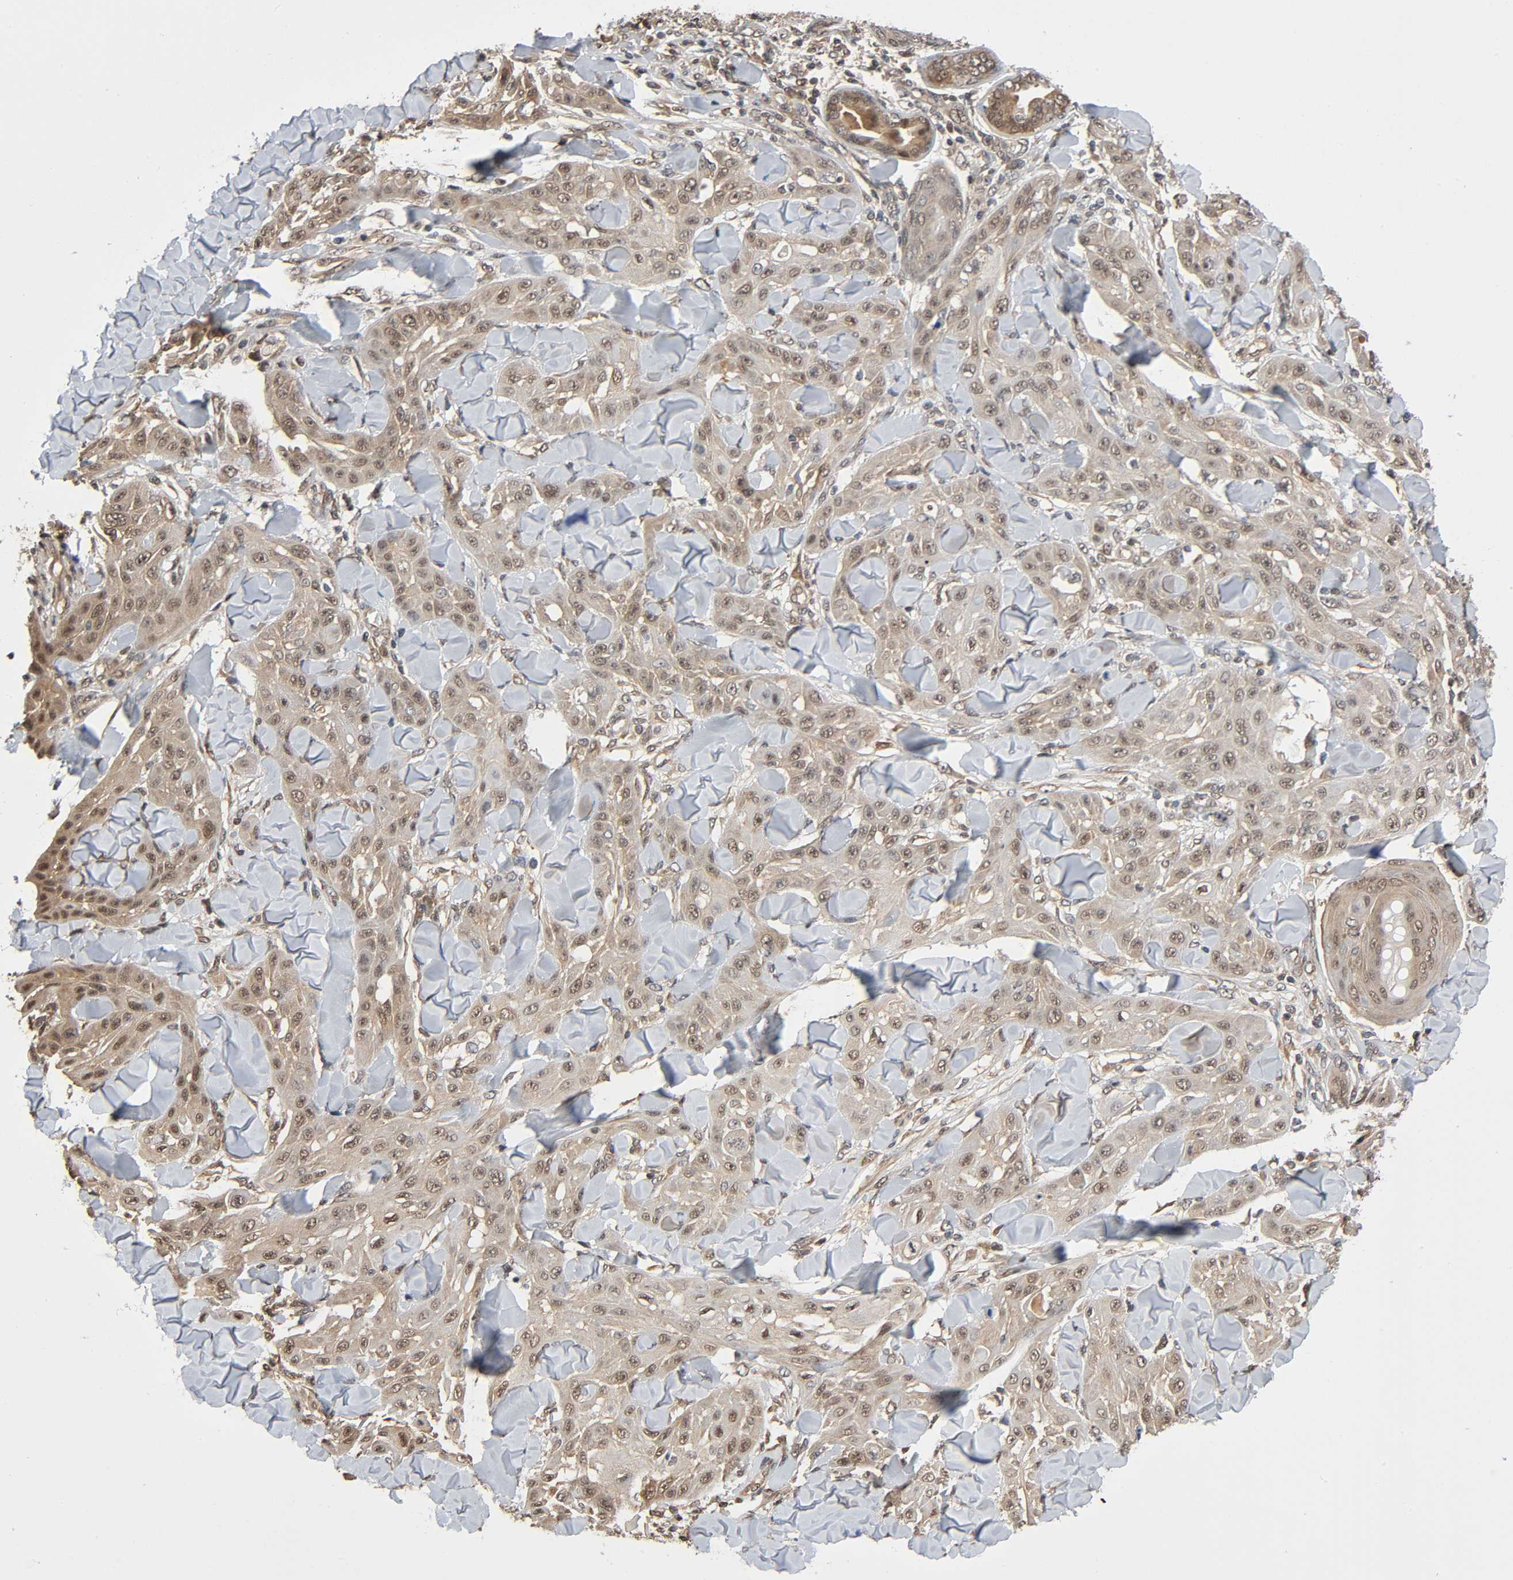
{"staining": {"intensity": "weak", "quantity": ">75%", "location": "cytoplasmic/membranous,nuclear"}, "tissue": "skin cancer", "cell_type": "Tumor cells", "image_type": "cancer", "snomed": [{"axis": "morphology", "description": "Squamous cell carcinoma, NOS"}, {"axis": "topography", "description": "Skin"}], "caption": "The immunohistochemical stain labels weak cytoplasmic/membranous and nuclear staining in tumor cells of skin cancer (squamous cell carcinoma) tissue. The staining was performed using DAB, with brown indicating positive protein expression. Nuclei are stained blue with hematoxylin.", "gene": "NEDD8", "patient": {"sex": "male", "age": 24}}